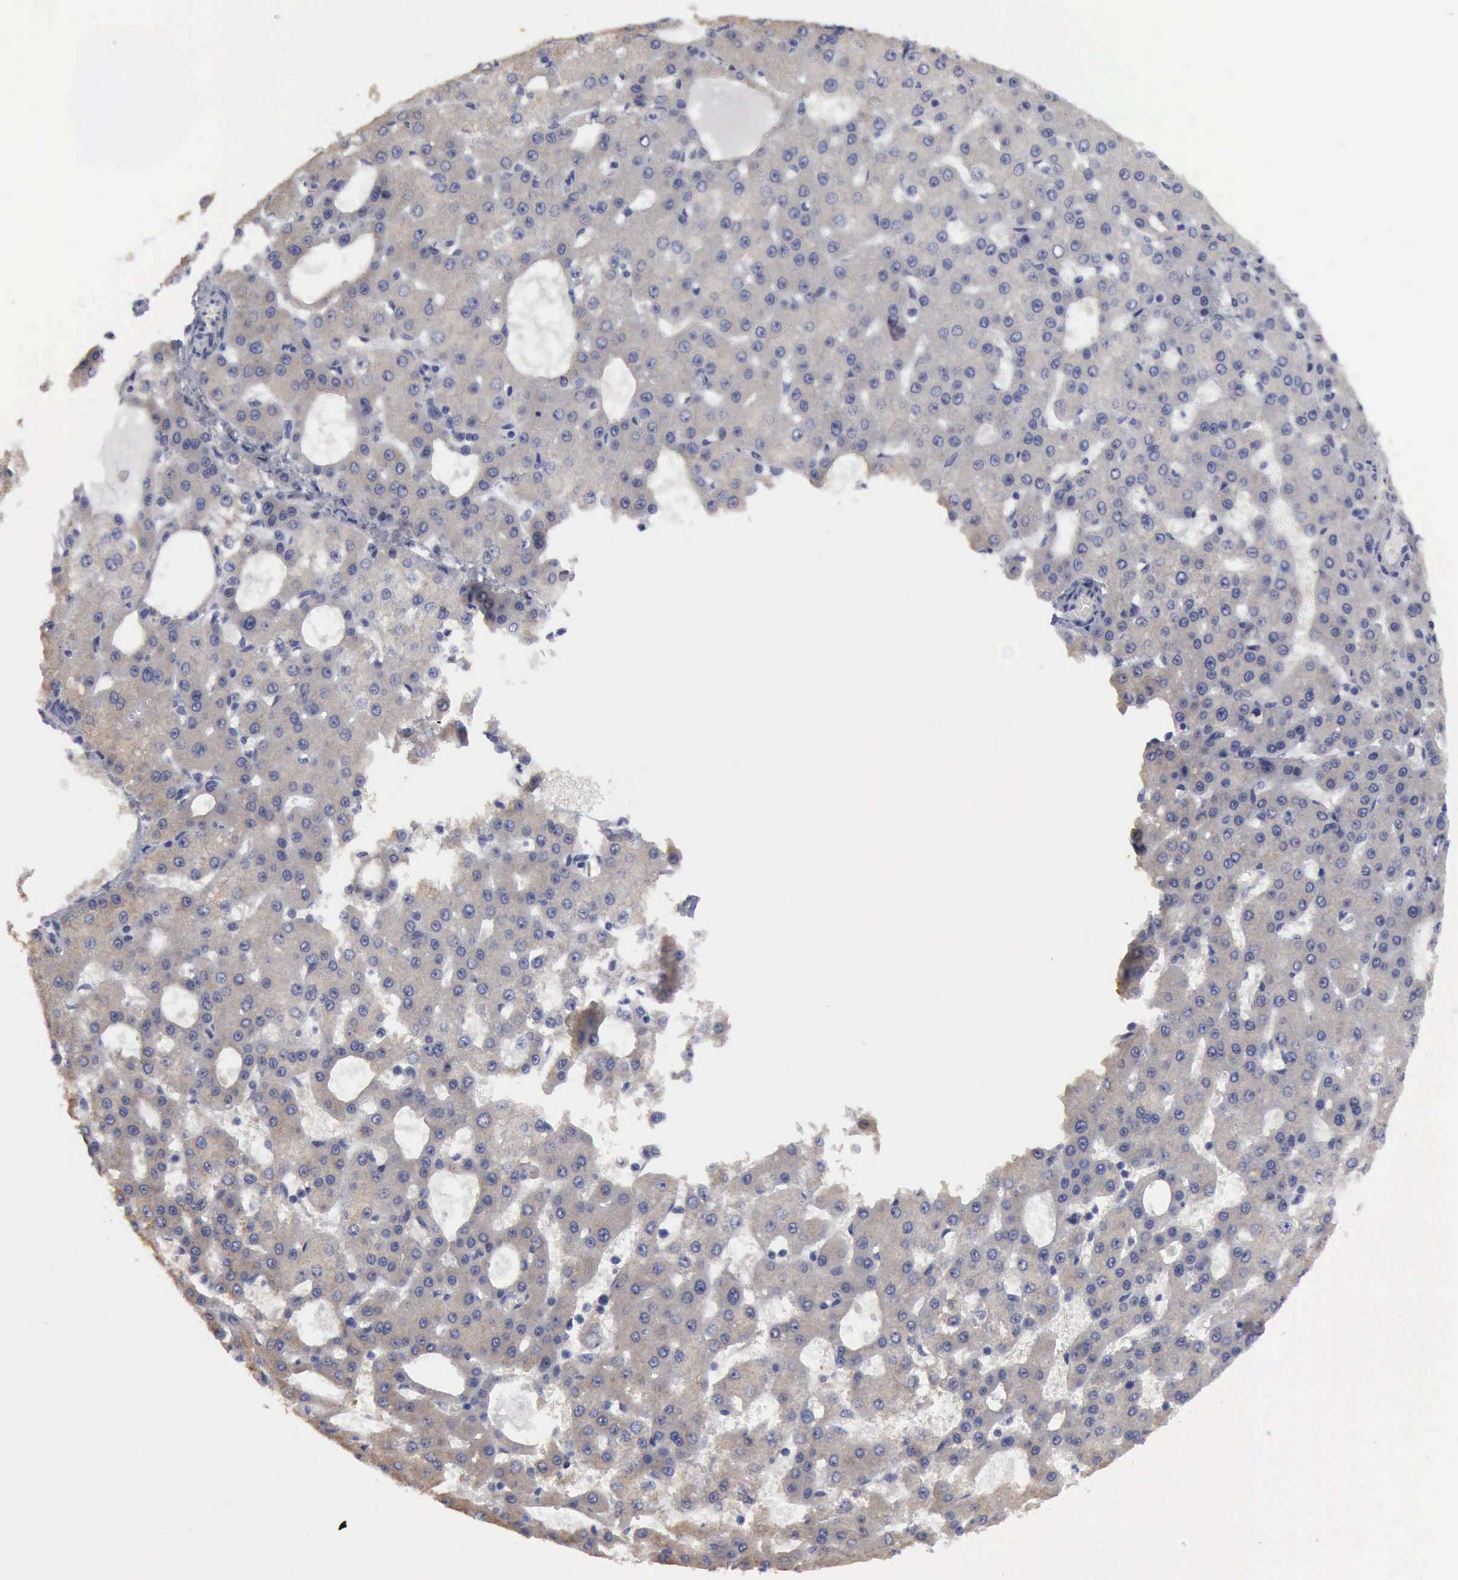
{"staining": {"intensity": "negative", "quantity": "none", "location": "none"}, "tissue": "liver cancer", "cell_type": "Tumor cells", "image_type": "cancer", "snomed": [{"axis": "morphology", "description": "Carcinoma, Hepatocellular, NOS"}, {"axis": "topography", "description": "Liver"}], "caption": "Liver cancer (hepatocellular carcinoma) was stained to show a protein in brown. There is no significant positivity in tumor cells. The staining is performed using DAB brown chromogen with nuclei counter-stained in using hematoxylin.", "gene": "TXLNG", "patient": {"sex": "male", "age": 47}}